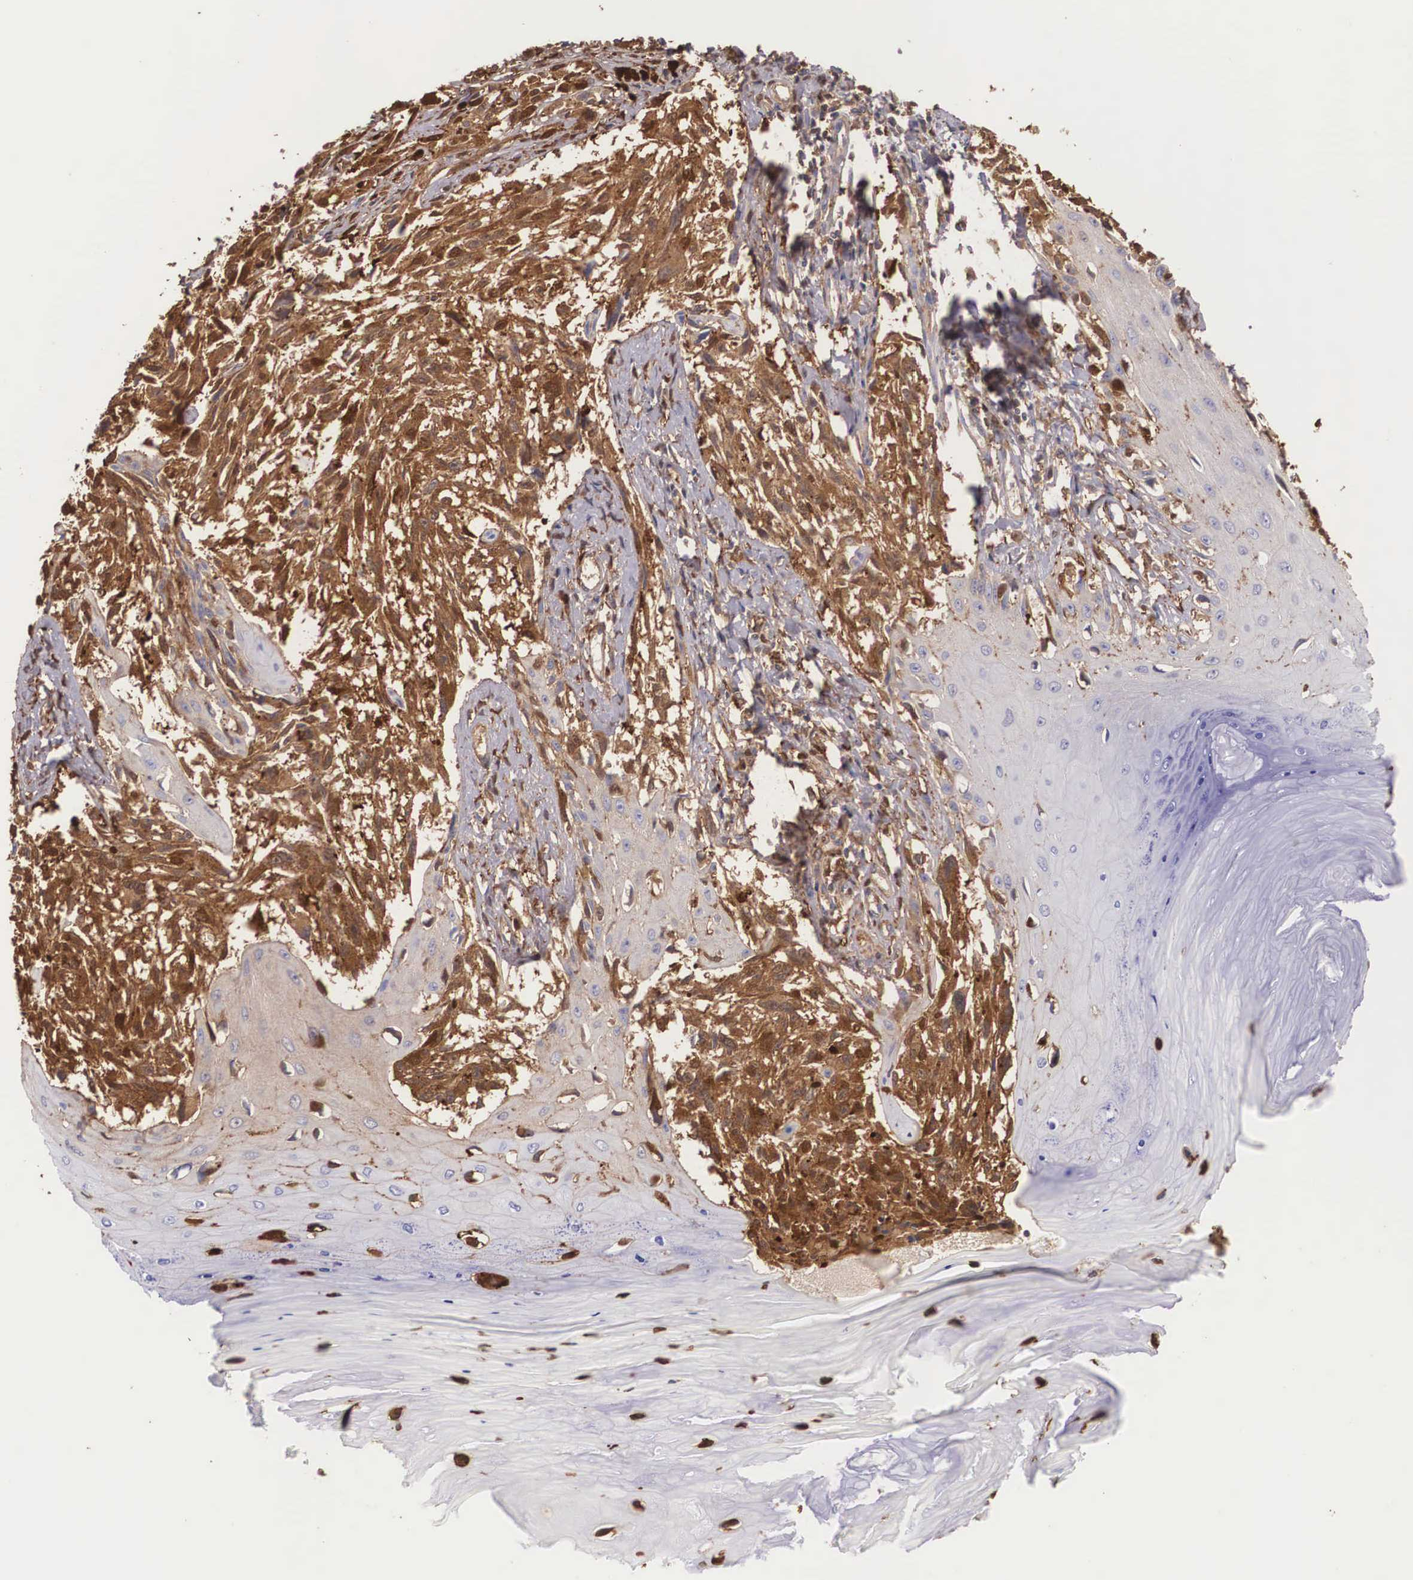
{"staining": {"intensity": "moderate", "quantity": ">75%", "location": "cytoplasmic/membranous,nuclear"}, "tissue": "melanoma", "cell_type": "Tumor cells", "image_type": "cancer", "snomed": [{"axis": "morphology", "description": "Malignant melanoma, NOS"}, {"axis": "topography", "description": "Skin"}], "caption": "A micrograph showing moderate cytoplasmic/membranous and nuclear staining in about >75% of tumor cells in melanoma, as visualized by brown immunohistochemical staining.", "gene": "LGALS1", "patient": {"sex": "female", "age": 82}}